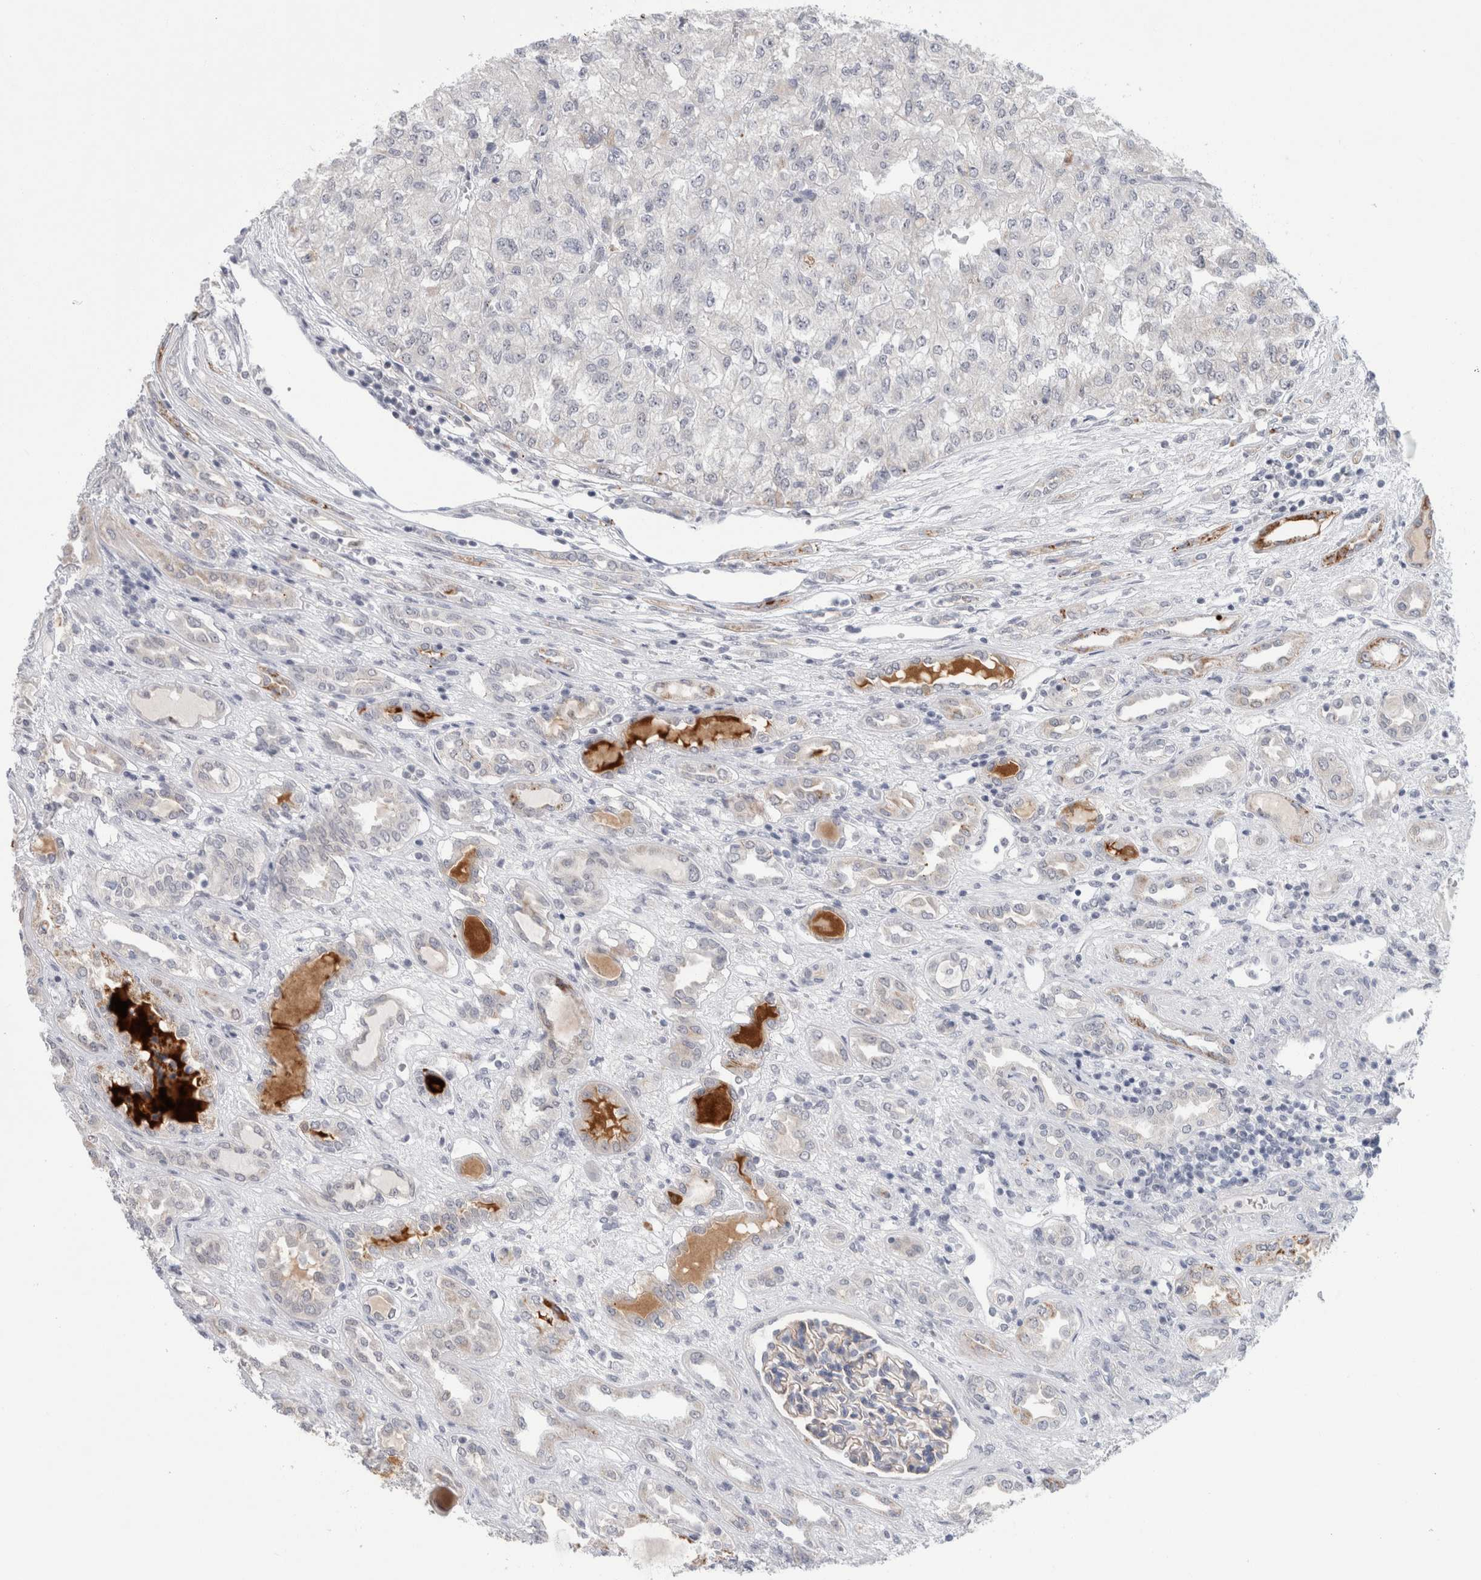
{"staining": {"intensity": "negative", "quantity": "none", "location": "none"}, "tissue": "renal cancer", "cell_type": "Tumor cells", "image_type": "cancer", "snomed": [{"axis": "morphology", "description": "Adenocarcinoma, NOS"}, {"axis": "topography", "description": "Kidney"}], "caption": "This photomicrograph is of renal cancer (adenocarcinoma) stained with IHC to label a protein in brown with the nuclei are counter-stained blue. There is no staining in tumor cells. (DAB immunohistochemistry (IHC) with hematoxylin counter stain).", "gene": "NIPA1", "patient": {"sex": "female", "age": 54}}